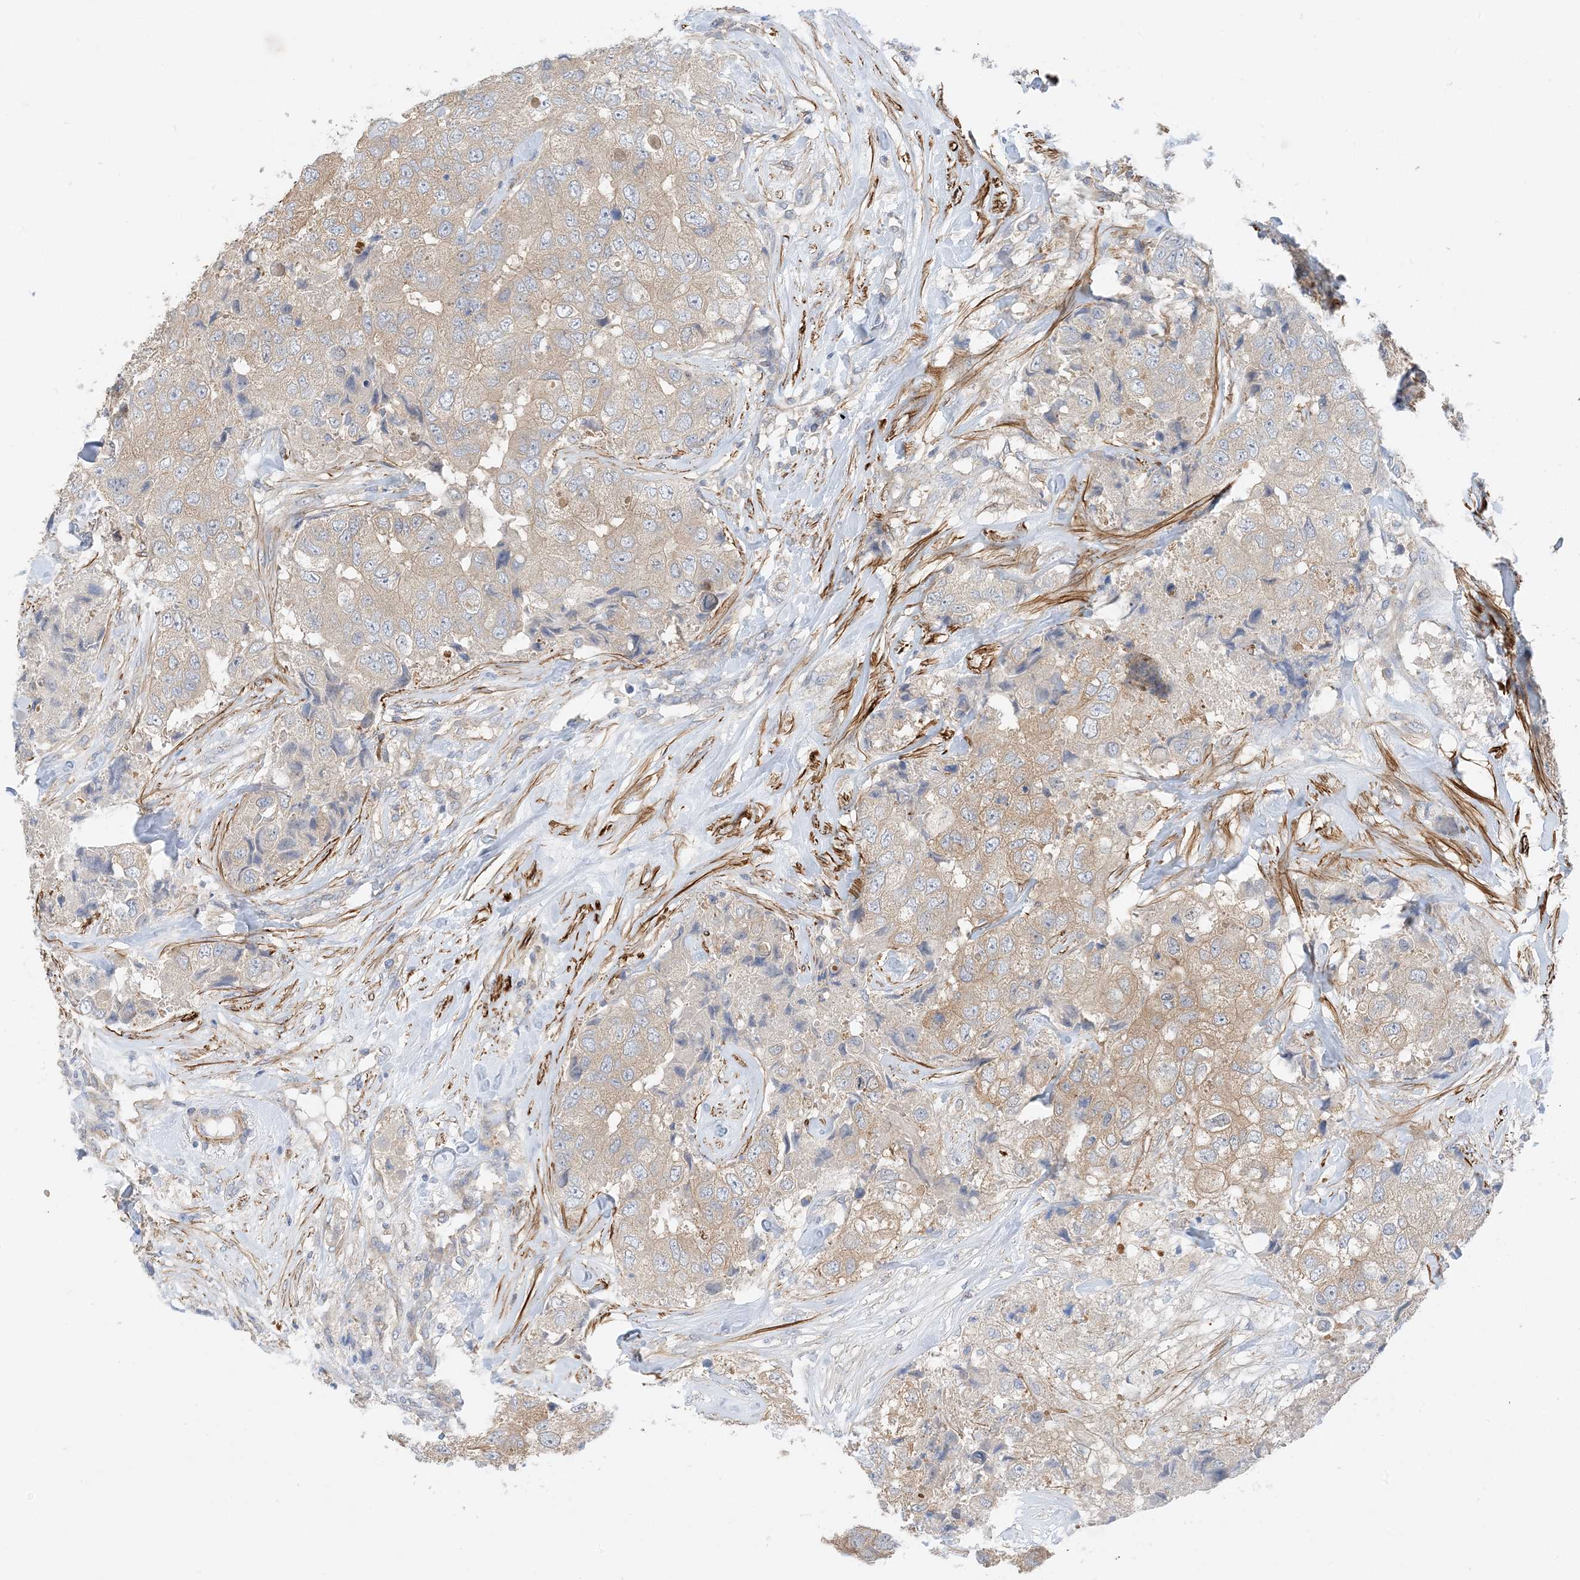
{"staining": {"intensity": "moderate", "quantity": "<25%", "location": "cytoplasmic/membranous"}, "tissue": "breast cancer", "cell_type": "Tumor cells", "image_type": "cancer", "snomed": [{"axis": "morphology", "description": "Duct carcinoma"}, {"axis": "topography", "description": "Breast"}], "caption": "Infiltrating ductal carcinoma (breast) tissue reveals moderate cytoplasmic/membranous expression in about <25% of tumor cells, visualized by immunohistochemistry. (Stains: DAB in brown, nuclei in blue, Microscopy: brightfield microscopy at high magnification).", "gene": "KIFBP", "patient": {"sex": "female", "age": 62}}